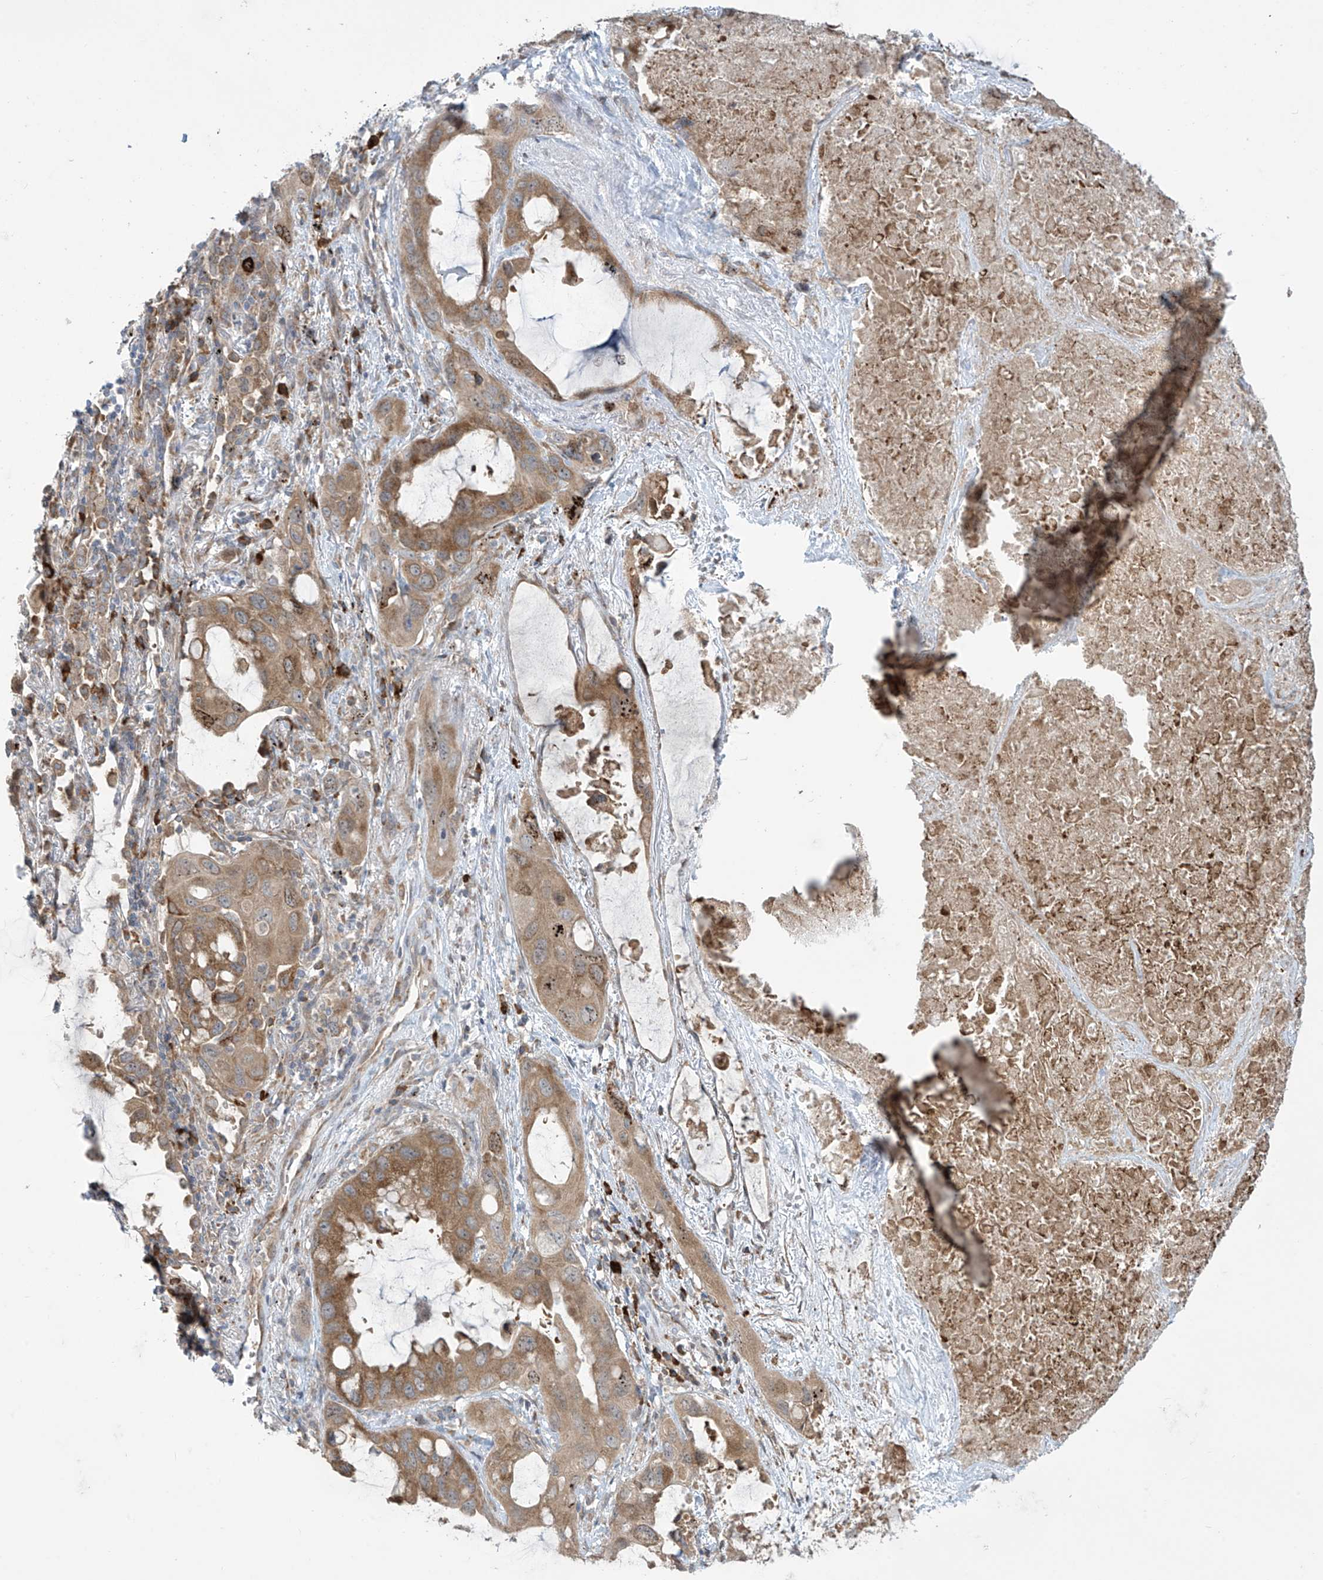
{"staining": {"intensity": "moderate", "quantity": ">75%", "location": "cytoplasmic/membranous"}, "tissue": "lung cancer", "cell_type": "Tumor cells", "image_type": "cancer", "snomed": [{"axis": "morphology", "description": "Squamous cell carcinoma, NOS"}, {"axis": "topography", "description": "Lung"}], "caption": "Lung squamous cell carcinoma stained with a brown dye exhibits moderate cytoplasmic/membranous positive expression in approximately >75% of tumor cells.", "gene": "PPAT", "patient": {"sex": "female", "age": 73}}